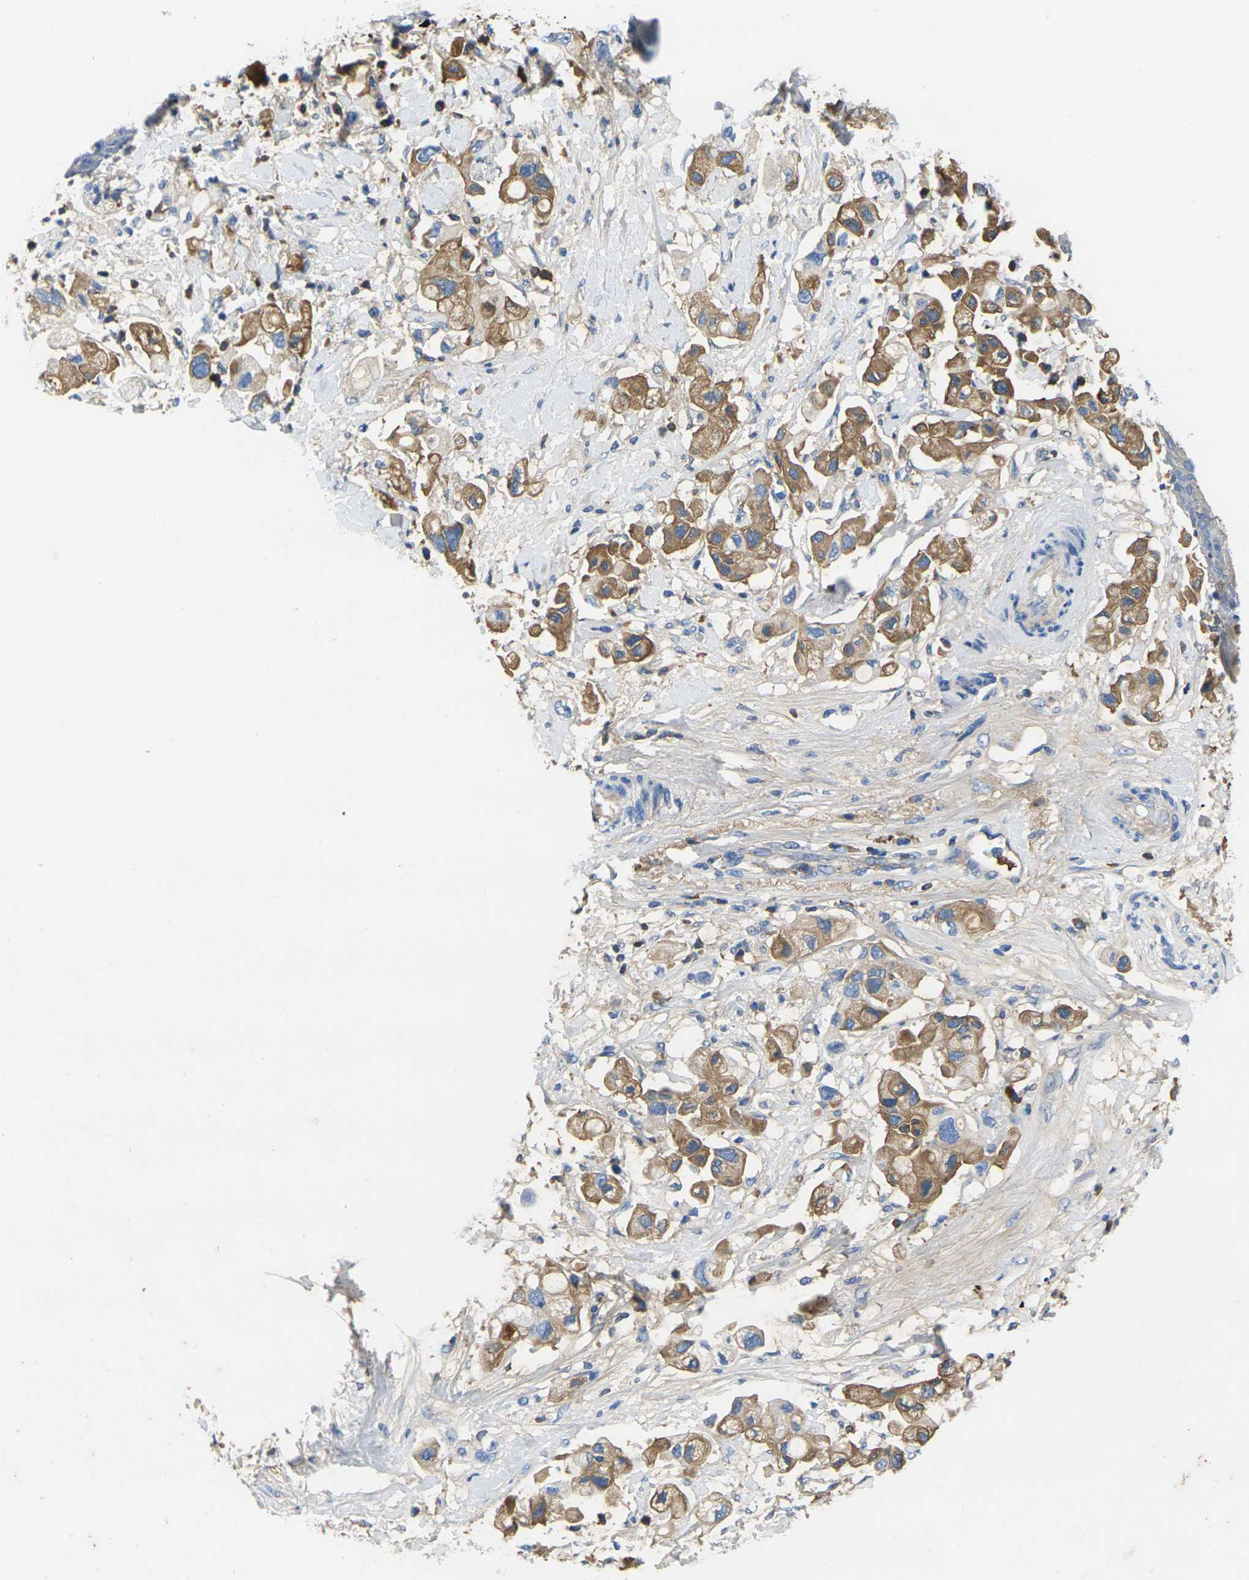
{"staining": {"intensity": "moderate", "quantity": ">75%", "location": "cytoplasmic/membranous"}, "tissue": "pancreatic cancer", "cell_type": "Tumor cells", "image_type": "cancer", "snomed": [{"axis": "morphology", "description": "Adenocarcinoma, NOS"}, {"axis": "topography", "description": "Pancreas"}], "caption": "An image of human pancreatic cancer stained for a protein reveals moderate cytoplasmic/membranous brown staining in tumor cells.", "gene": "GREM2", "patient": {"sex": "female", "age": 56}}